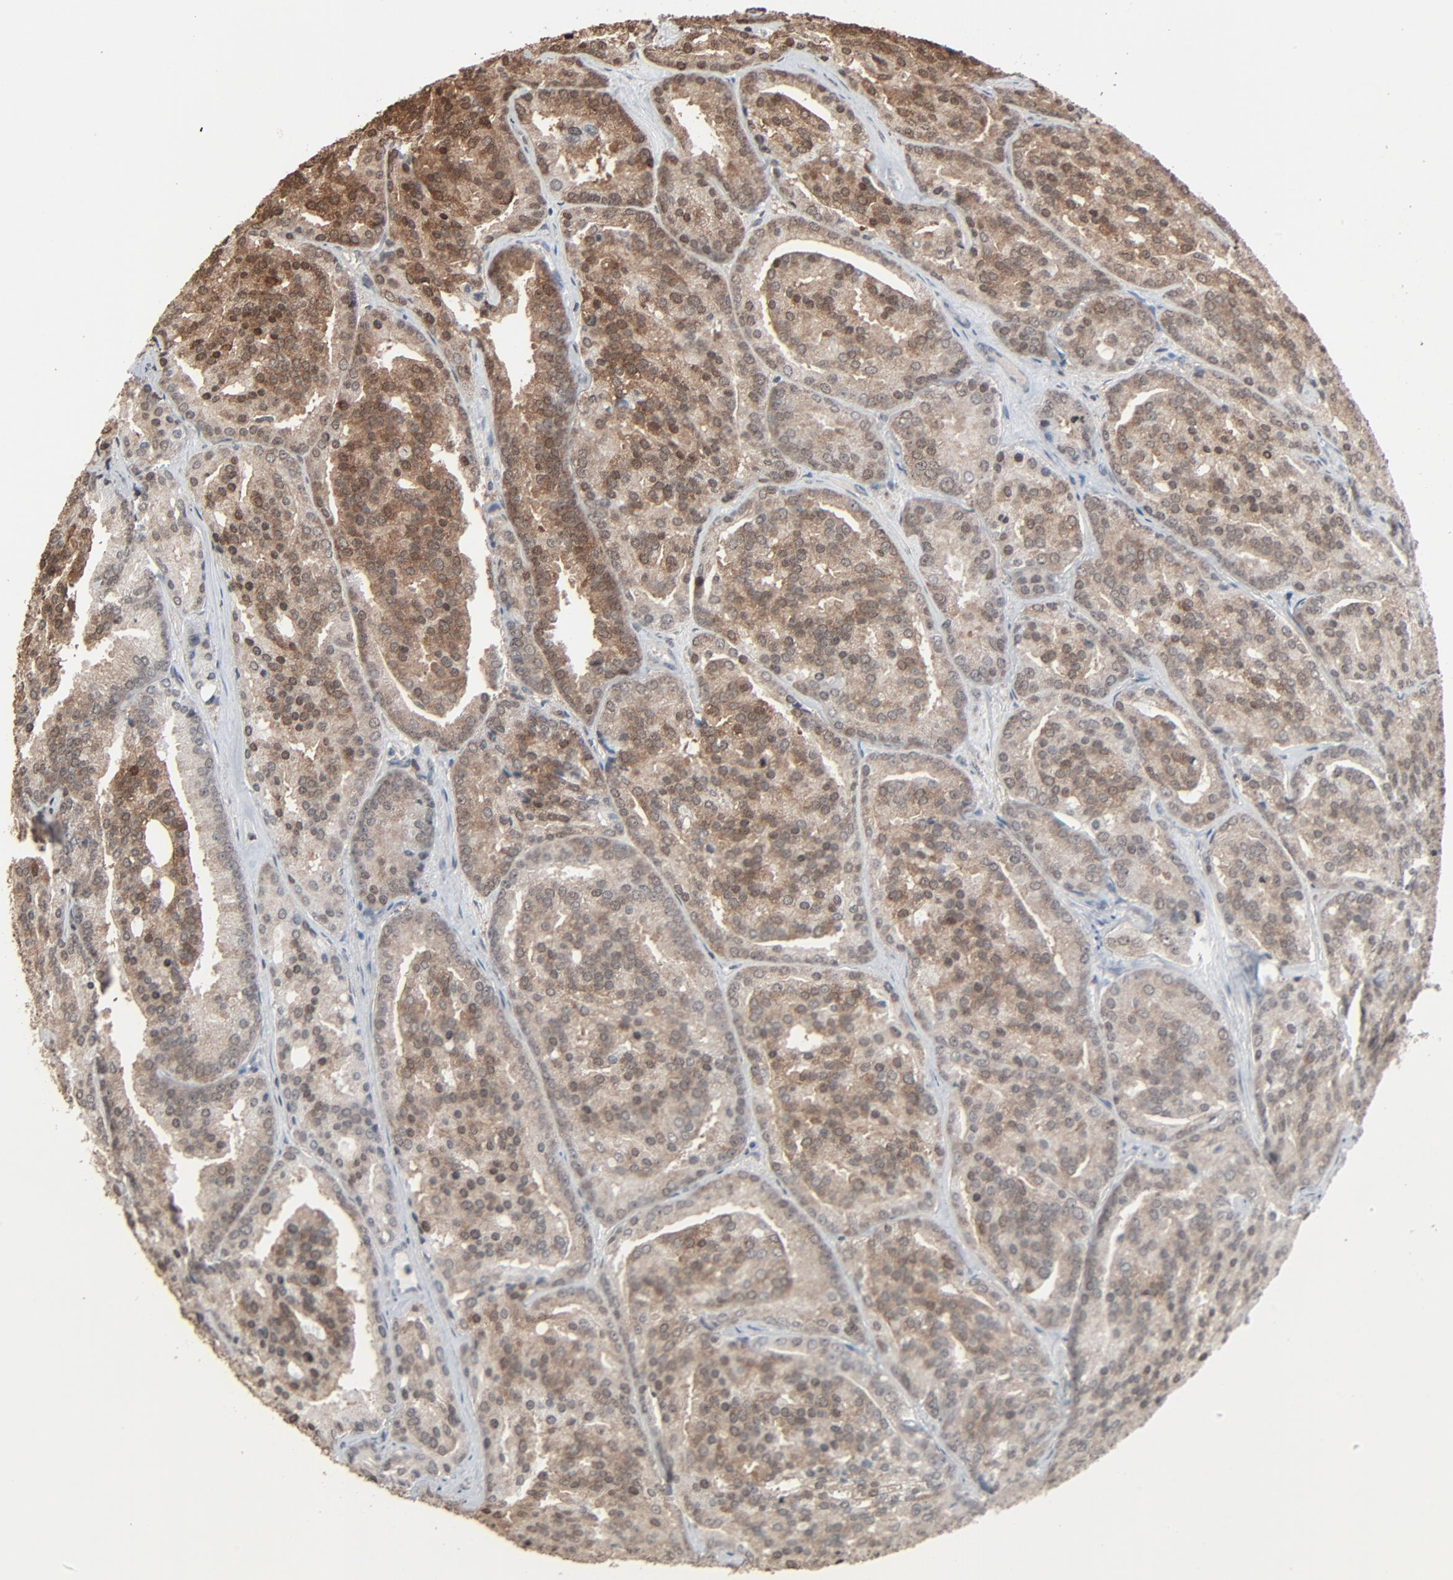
{"staining": {"intensity": "moderate", "quantity": ">75%", "location": "cytoplasmic/membranous,nuclear"}, "tissue": "prostate cancer", "cell_type": "Tumor cells", "image_type": "cancer", "snomed": [{"axis": "morphology", "description": "Adenocarcinoma, High grade"}, {"axis": "topography", "description": "Prostate"}], "caption": "This photomicrograph exhibits IHC staining of human prostate adenocarcinoma (high-grade), with medium moderate cytoplasmic/membranous and nuclear expression in approximately >75% of tumor cells.", "gene": "RPS6KA3", "patient": {"sex": "male", "age": 64}}